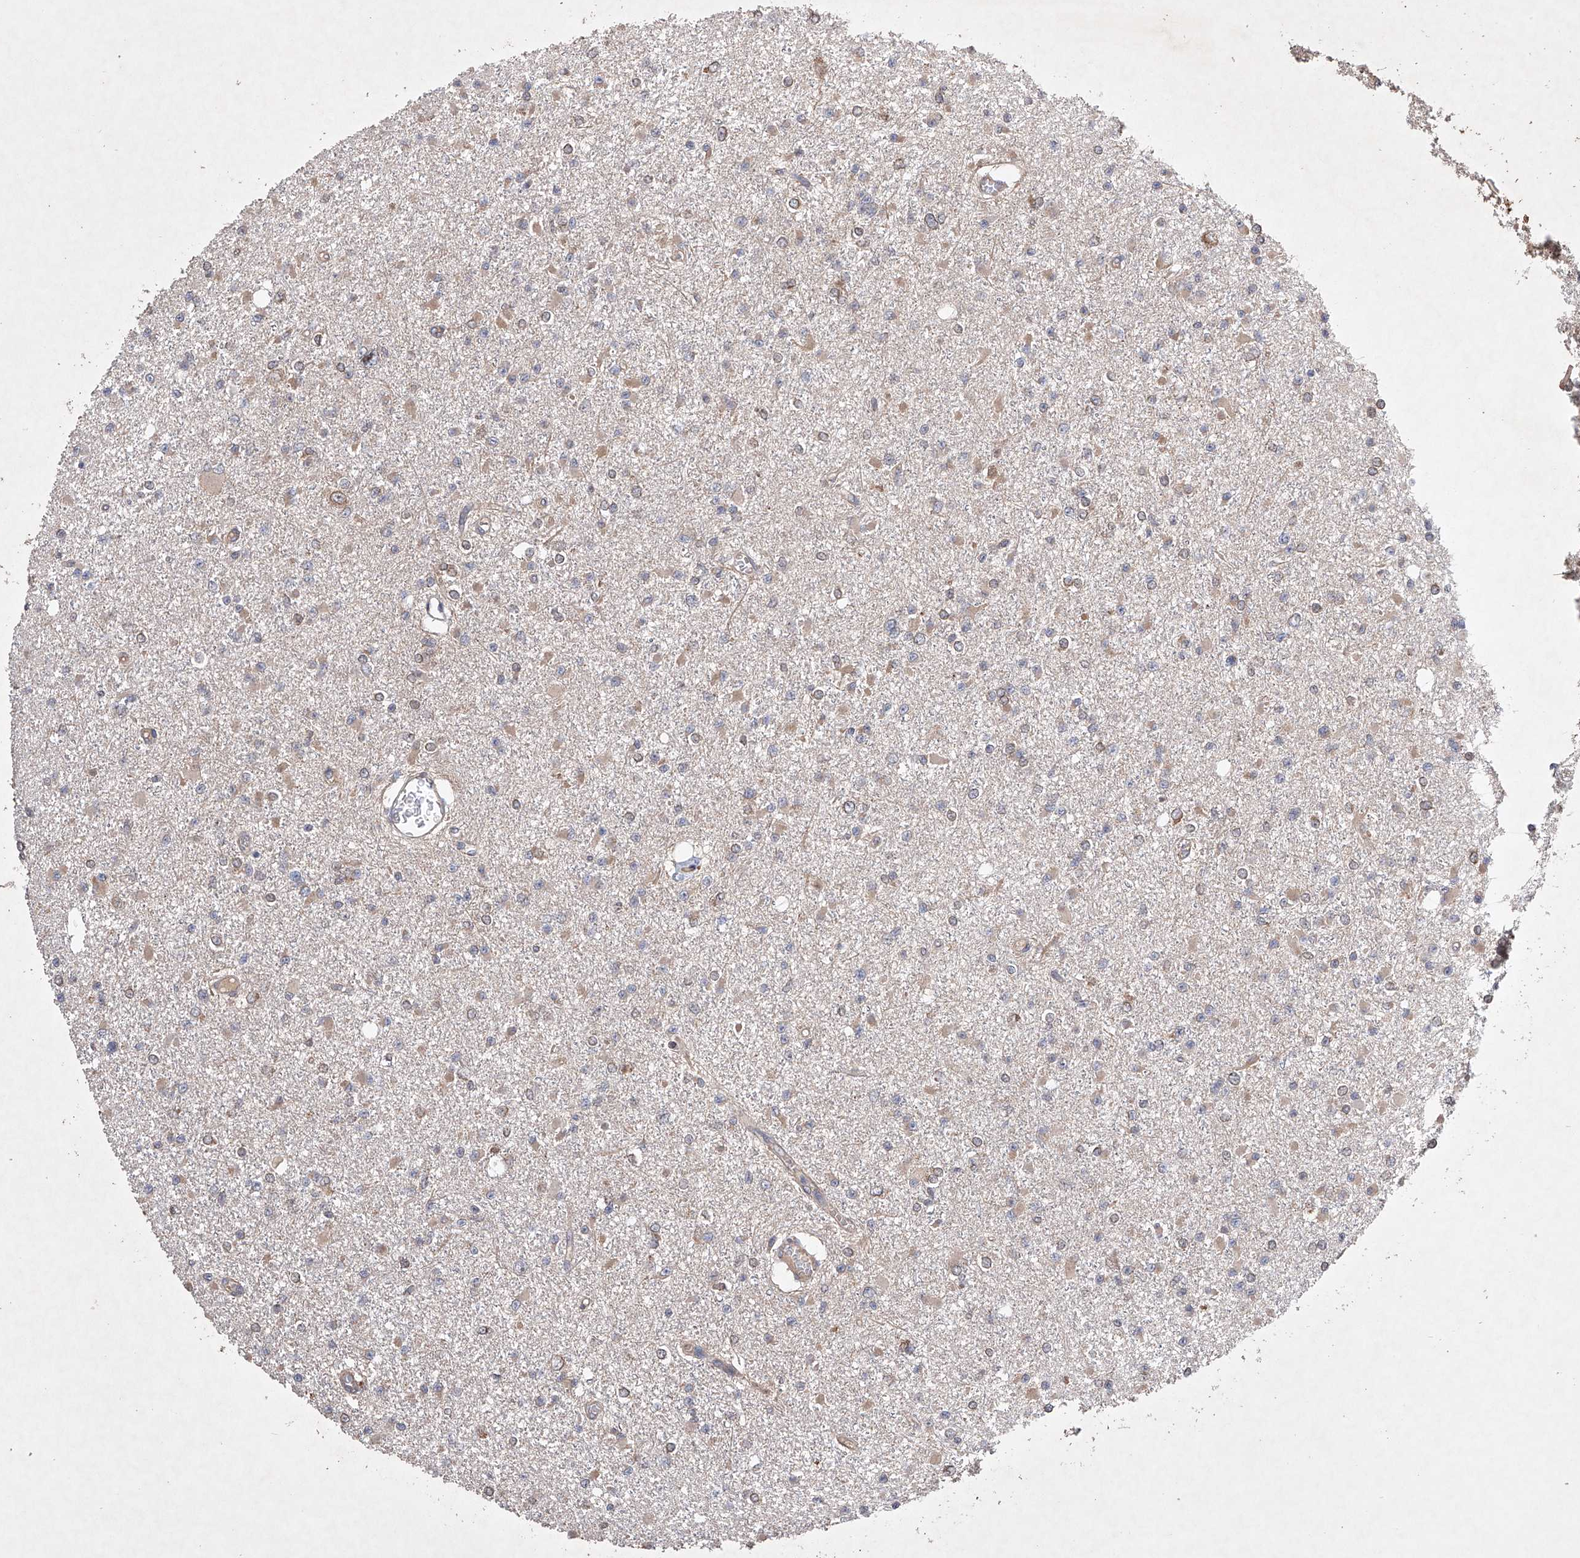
{"staining": {"intensity": "weak", "quantity": "25%-75%", "location": "cytoplasmic/membranous"}, "tissue": "glioma", "cell_type": "Tumor cells", "image_type": "cancer", "snomed": [{"axis": "morphology", "description": "Glioma, malignant, Low grade"}, {"axis": "topography", "description": "Brain"}], "caption": "The photomicrograph demonstrates a brown stain indicating the presence of a protein in the cytoplasmic/membranous of tumor cells in malignant low-grade glioma.", "gene": "LURAP1", "patient": {"sex": "female", "age": 22}}